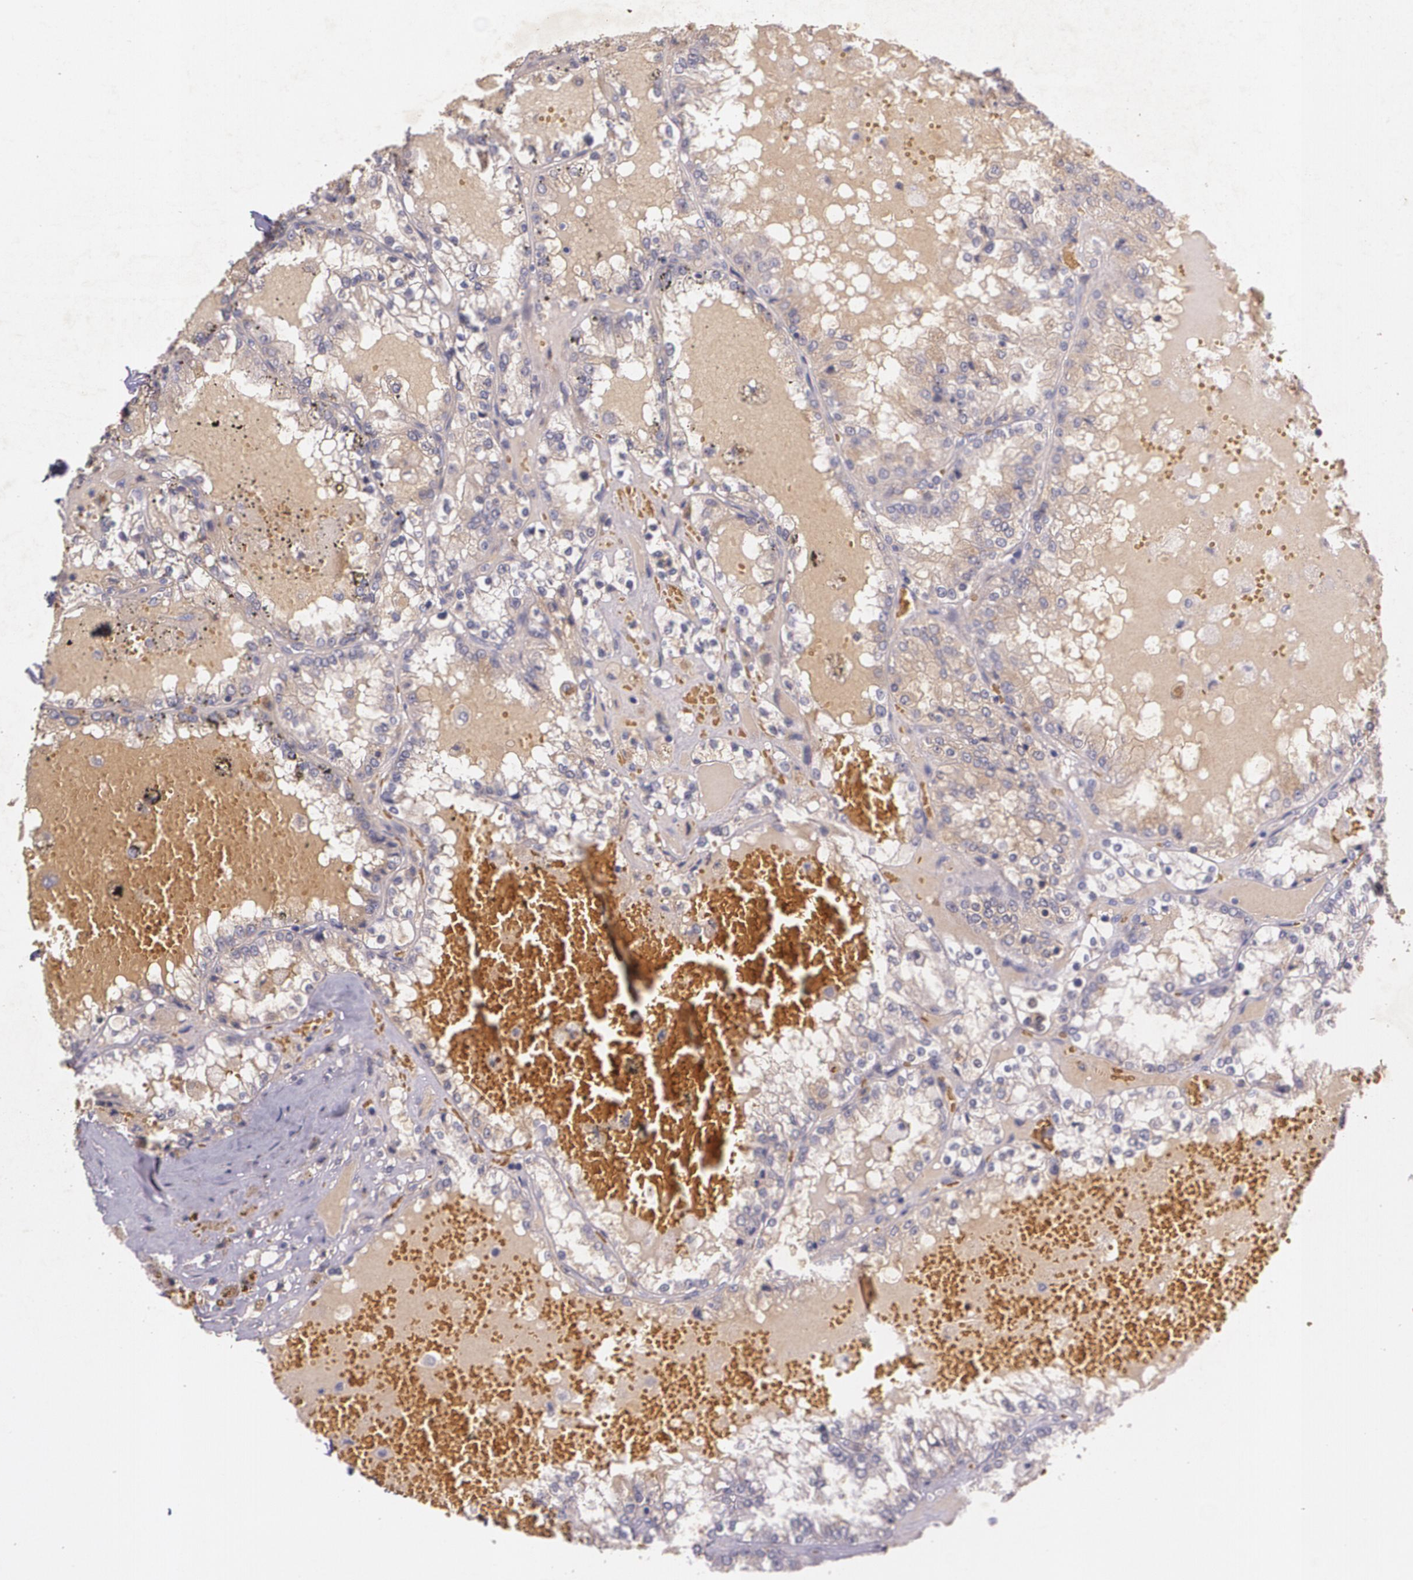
{"staining": {"intensity": "weak", "quantity": ">75%", "location": "cytoplasmic/membranous"}, "tissue": "renal cancer", "cell_type": "Tumor cells", "image_type": "cancer", "snomed": [{"axis": "morphology", "description": "Adenocarcinoma, NOS"}, {"axis": "topography", "description": "Kidney"}], "caption": "A low amount of weak cytoplasmic/membranous expression is identified in approximately >75% of tumor cells in renal adenocarcinoma tissue.", "gene": "TM4SF1", "patient": {"sex": "female", "age": 56}}